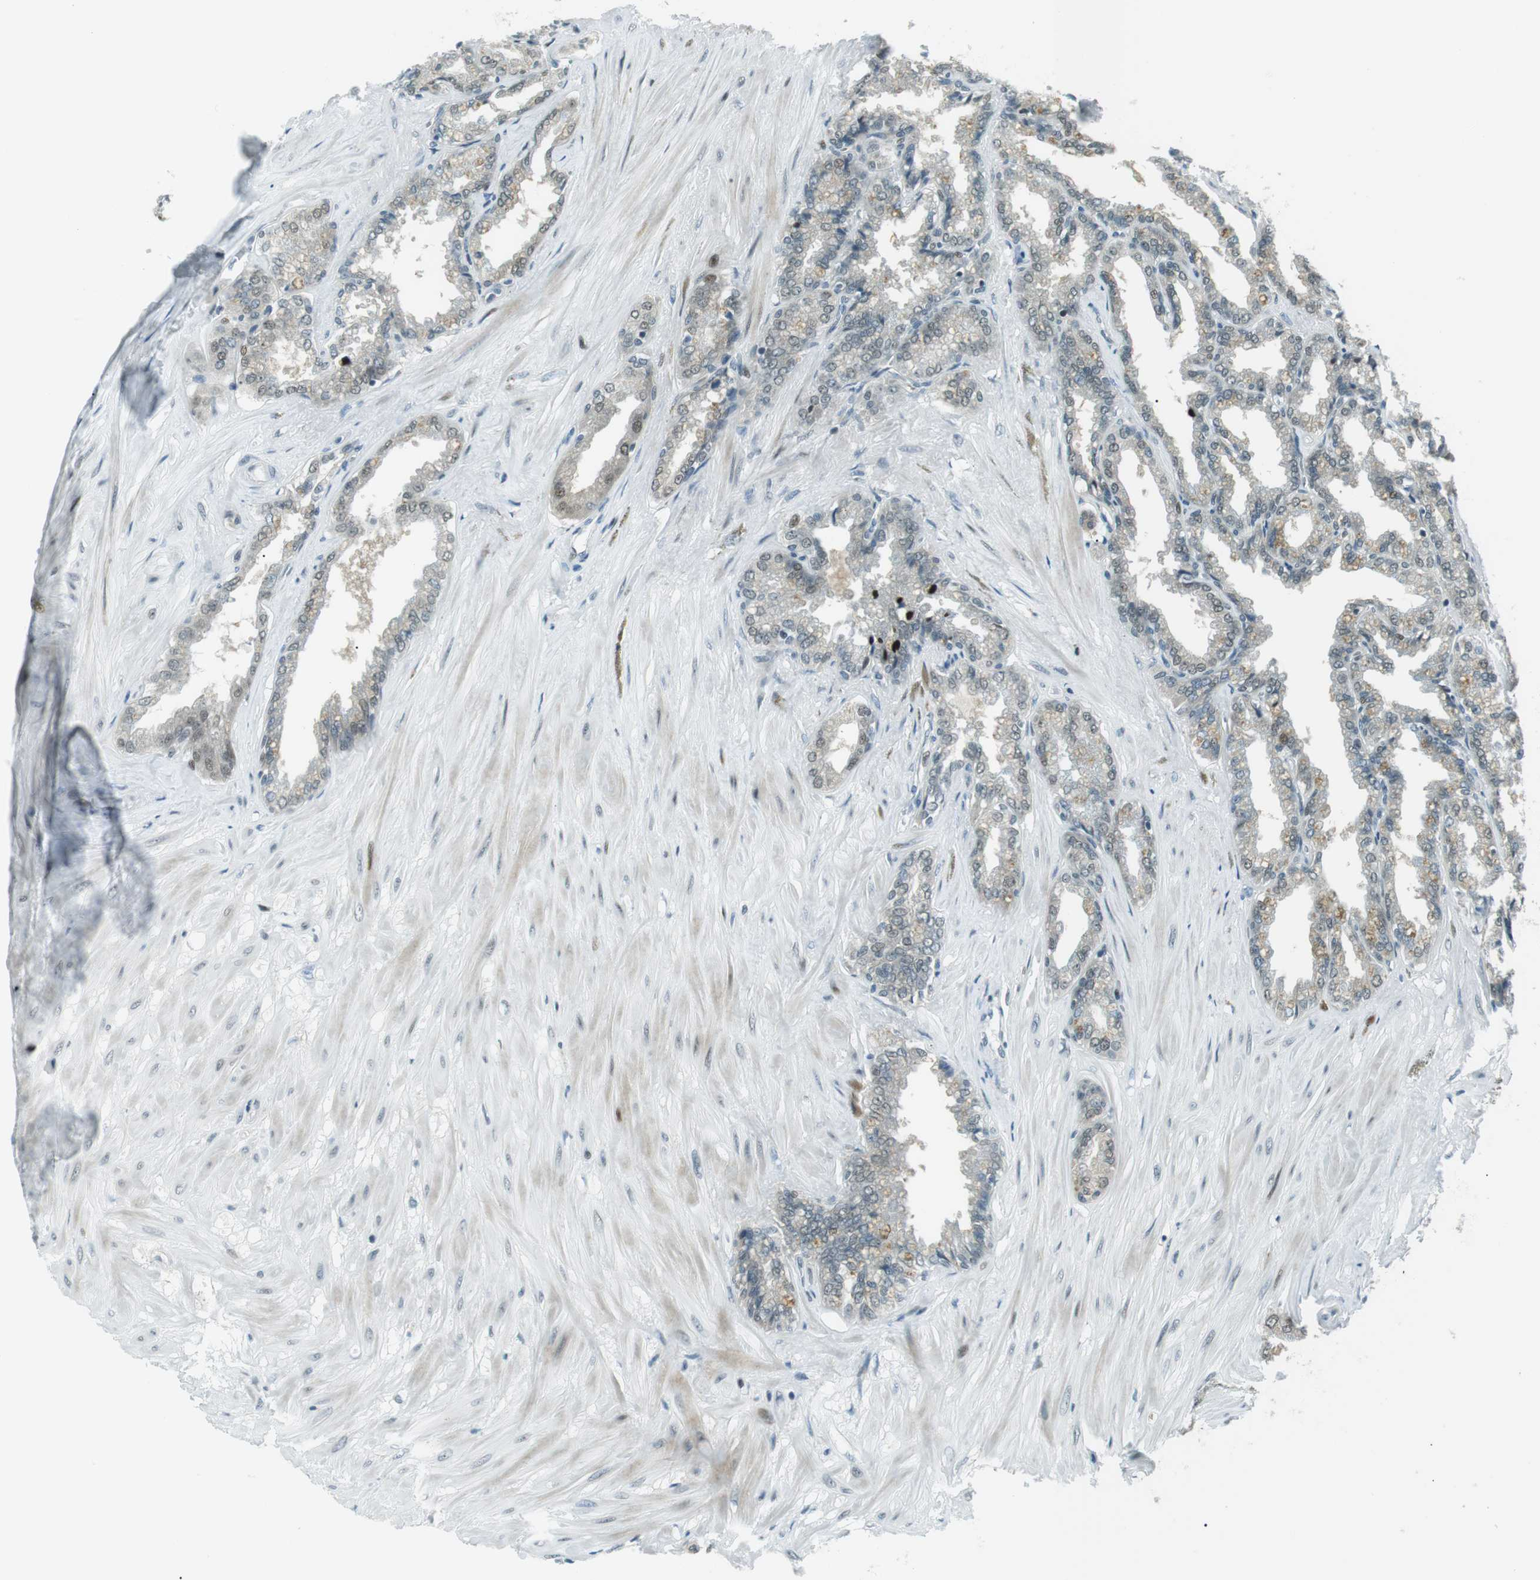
{"staining": {"intensity": "moderate", "quantity": "<25%", "location": "nuclear"}, "tissue": "seminal vesicle", "cell_type": "Glandular cells", "image_type": "normal", "snomed": [{"axis": "morphology", "description": "Normal tissue, NOS"}, {"axis": "topography", "description": "Seminal veicle"}], "caption": "DAB (3,3'-diaminobenzidine) immunohistochemical staining of benign seminal vesicle demonstrates moderate nuclear protein staining in about <25% of glandular cells. (IHC, brightfield microscopy, high magnification).", "gene": "PJA1", "patient": {"sex": "male", "age": 46}}